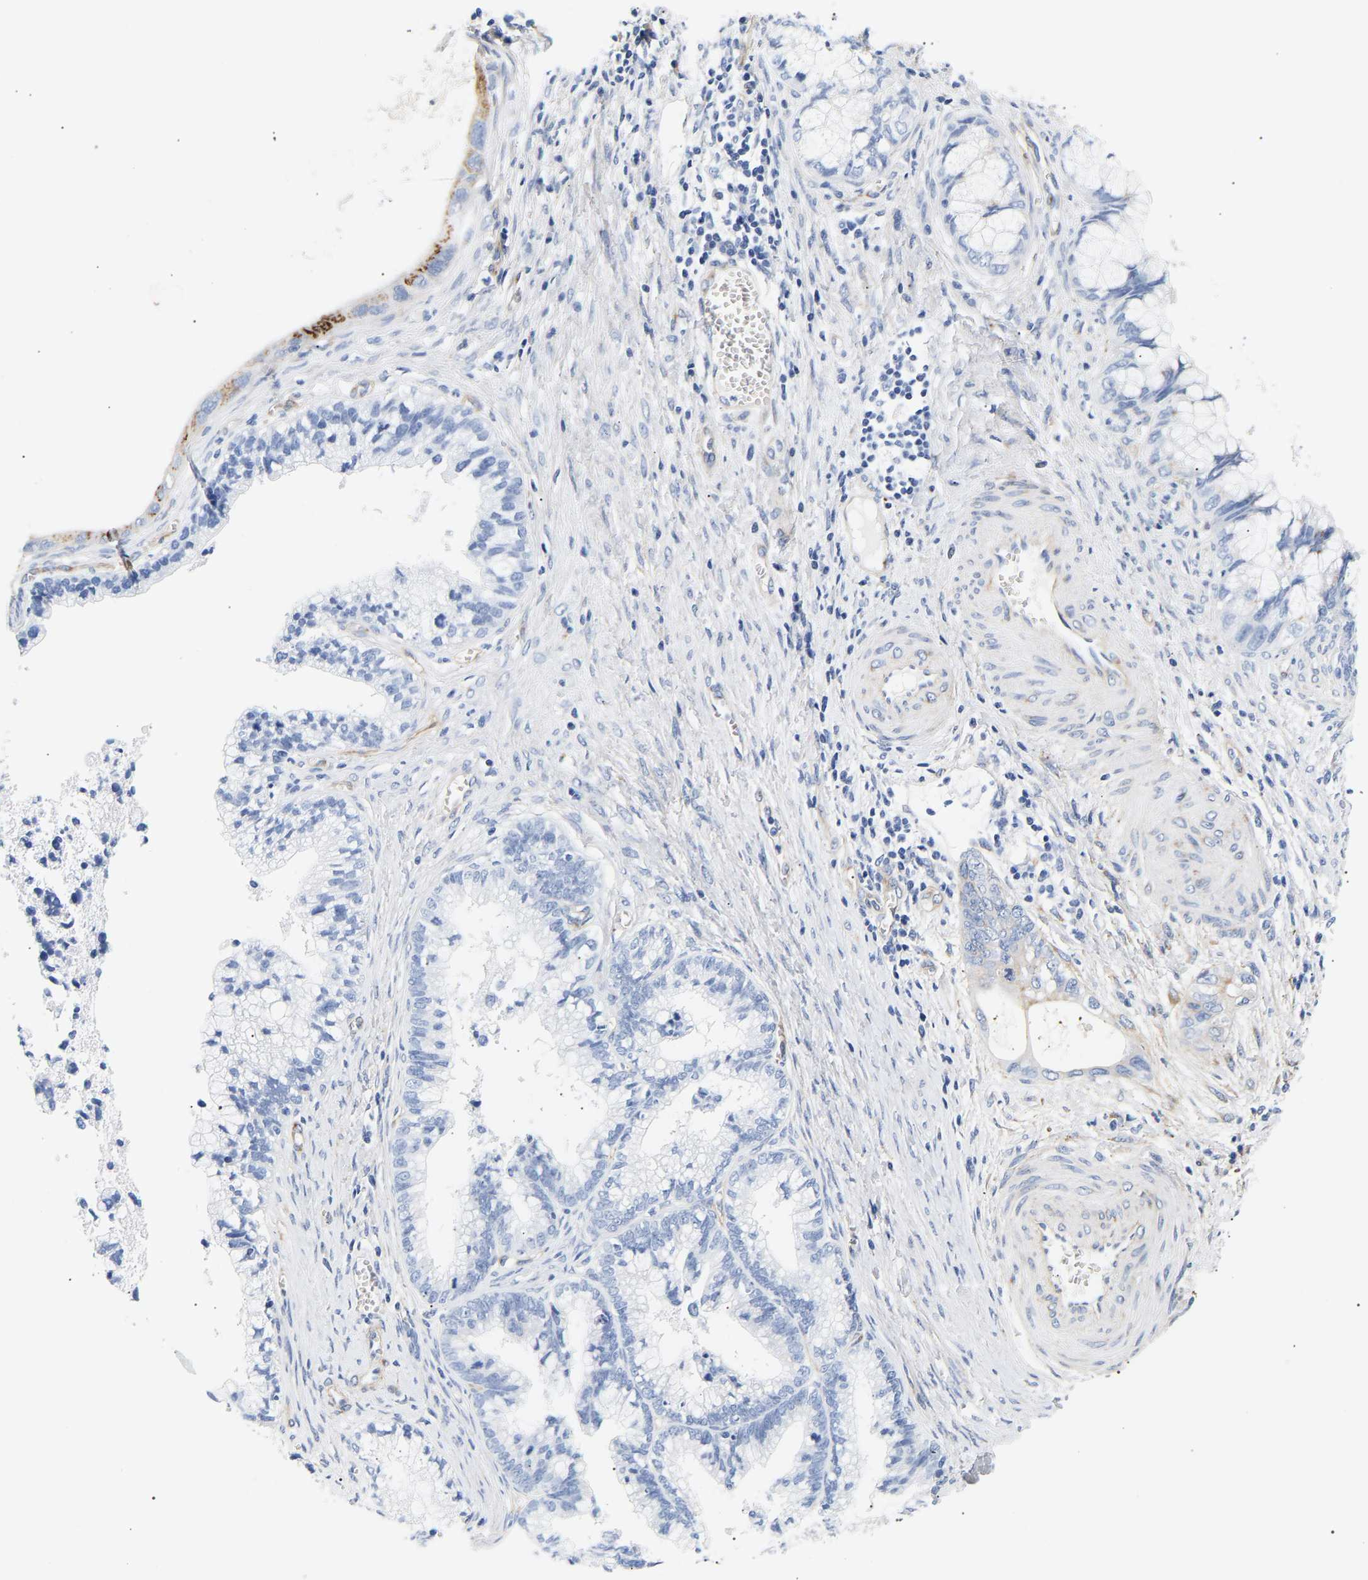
{"staining": {"intensity": "negative", "quantity": "none", "location": "none"}, "tissue": "cervical cancer", "cell_type": "Tumor cells", "image_type": "cancer", "snomed": [{"axis": "morphology", "description": "Adenocarcinoma, NOS"}, {"axis": "topography", "description": "Cervix"}], "caption": "High power microscopy micrograph of an immunohistochemistry (IHC) photomicrograph of adenocarcinoma (cervical), revealing no significant expression in tumor cells.", "gene": "IGFBP7", "patient": {"sex": "female", "age": 44}}